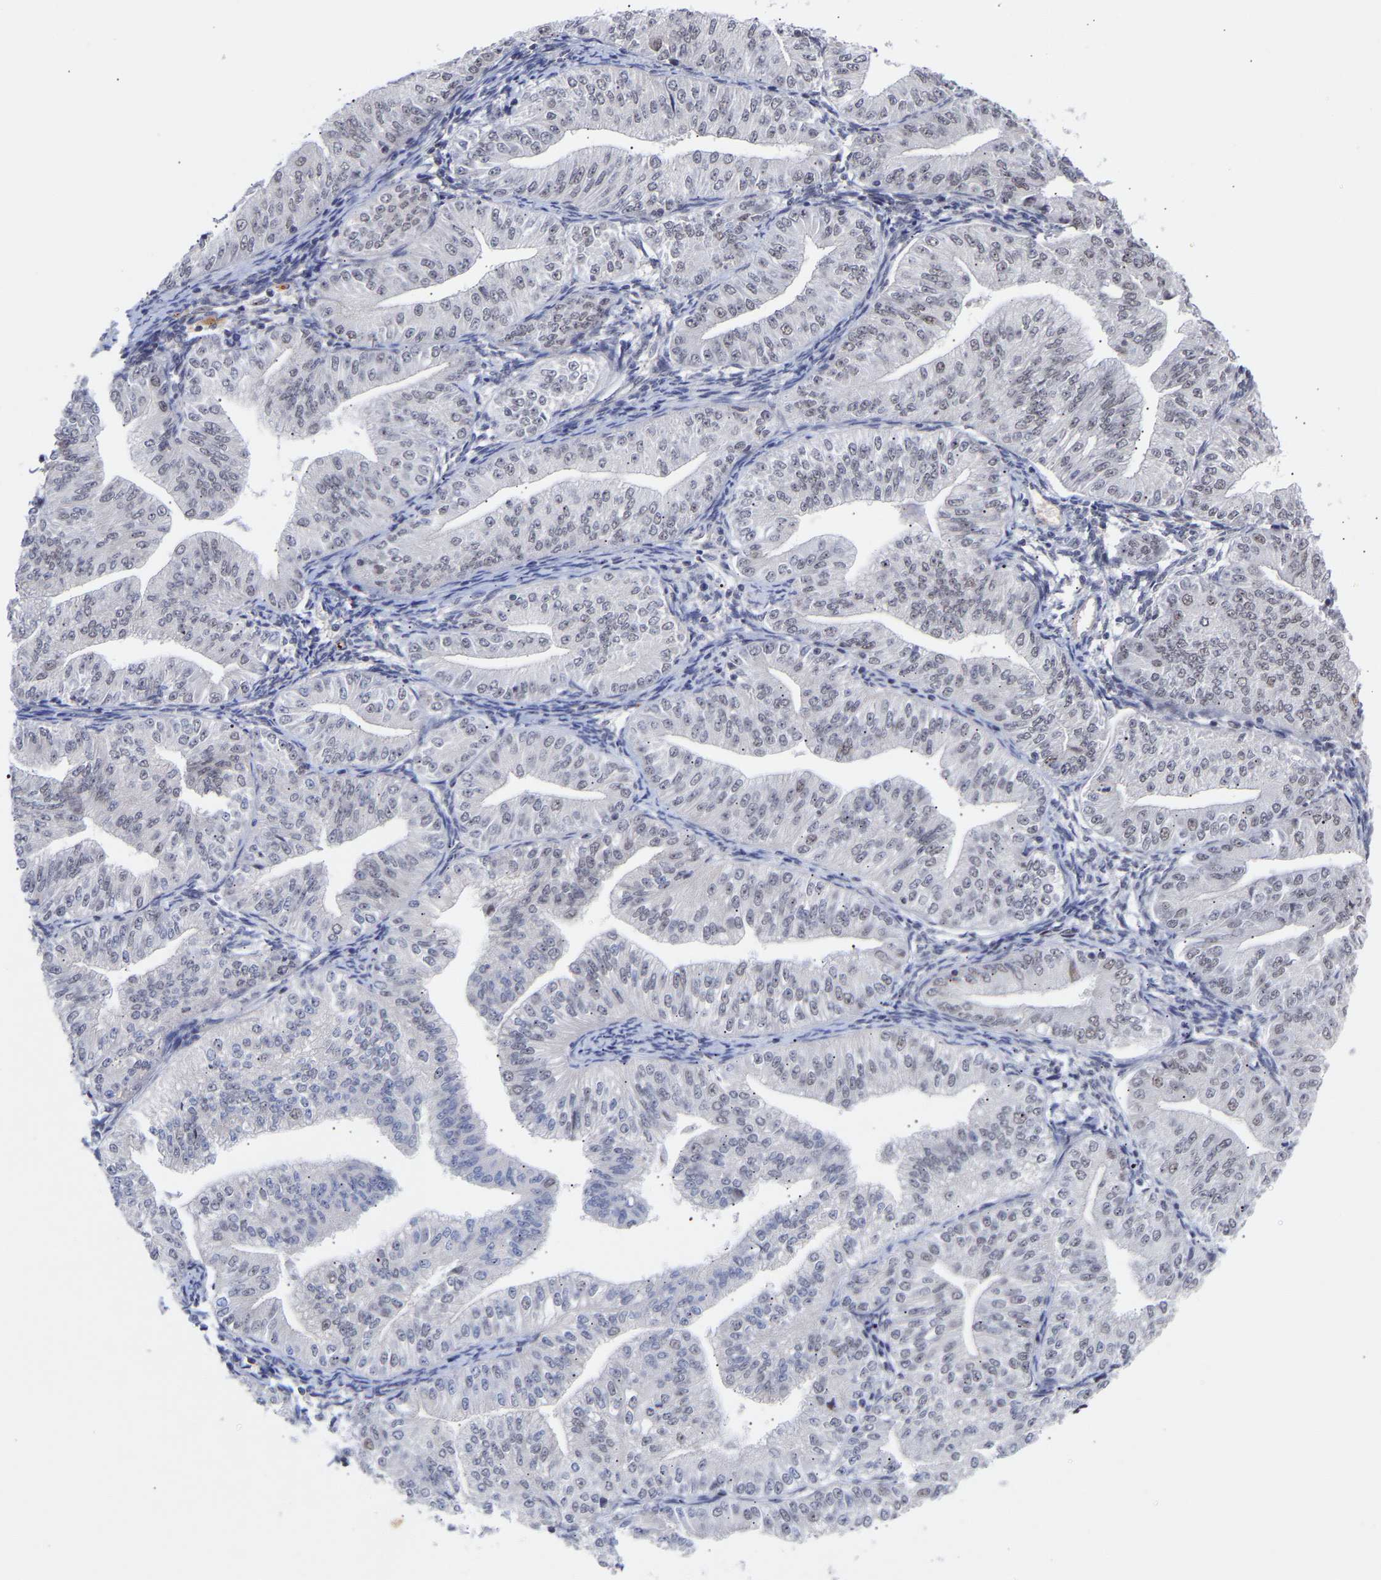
{"staining": {"intensity": "negative", "quantity": "none", "location": "none"}, "tissue": "endometrial cancer", "cell_type": "Tumor cells", "image_type": "cancer", "snomed": [{"axis": "morphology", "description": "Normal tissue, NOS"}, {"axis": "morphology", "description": "Adenocarcinoma, NOS"}, {"axis": "topography", "description": "Endometrium"}], "caption": "This is an immunohistochemistry (IHC) photomicrograph of endometrial cancer. There is no staining in tumor cells.", "gene": "RBM15", "patient": {"sex": "female", "age": 53}}